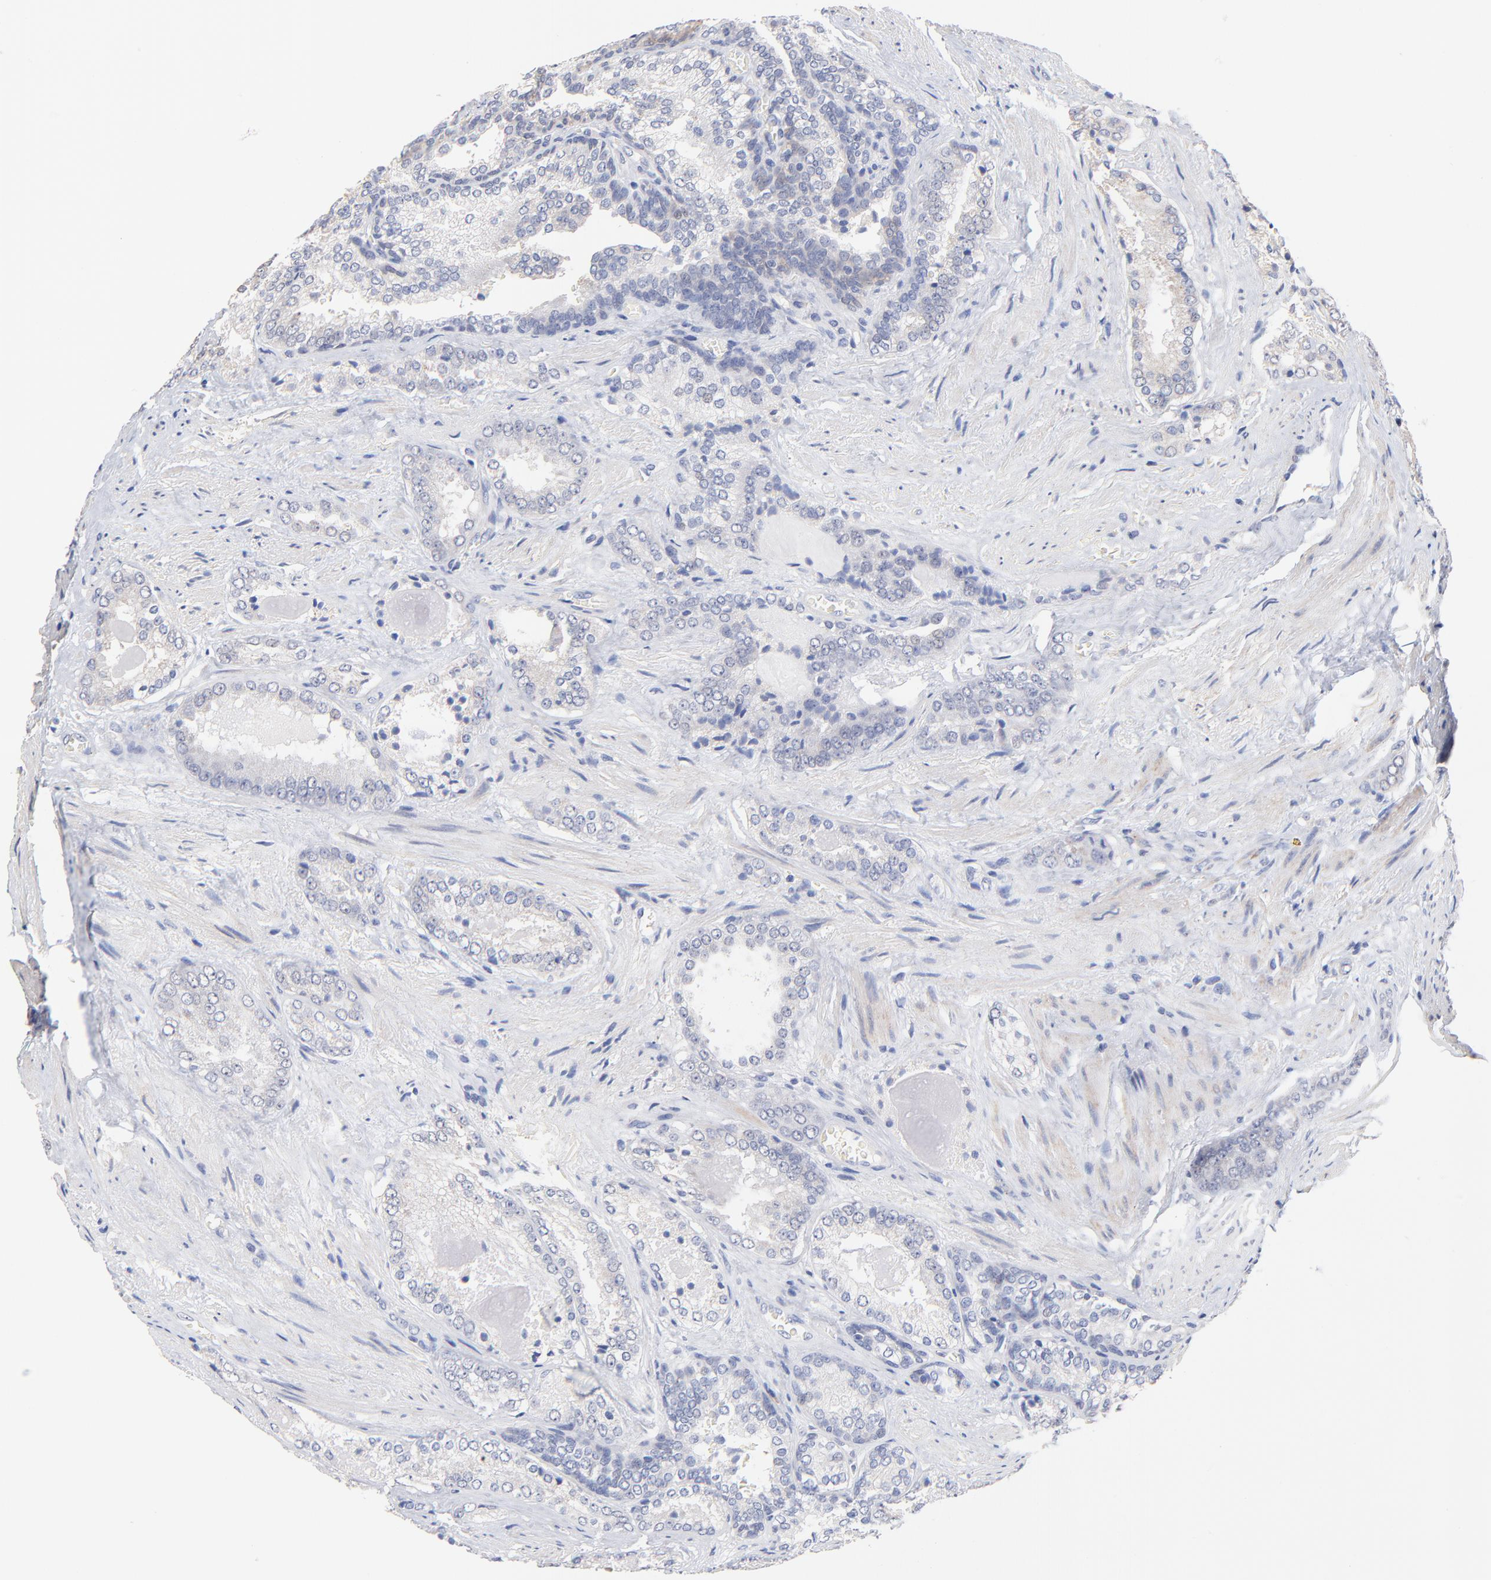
{"staining": {"intensity": "weak", "quantity": "<25%", "location": "cytoplasmic/membranous"}, "tissue": "prostate cancer", "cell_type": "Tumor cells", "image_type": "cancer", "snomed": [{"axis": "morphology", "description": "Adenocarcinoma, Medium grade"}, {"axis": "topography", "description": "Prostate"}], "caption": "Human prostate medium-grade adenocarcinoma stained for a protein using immunohistochemistry (IHC) exhibits no positivity in tumor cells.", "gene": "TWNK", "patient": {"sex": "male", "age": 60}}